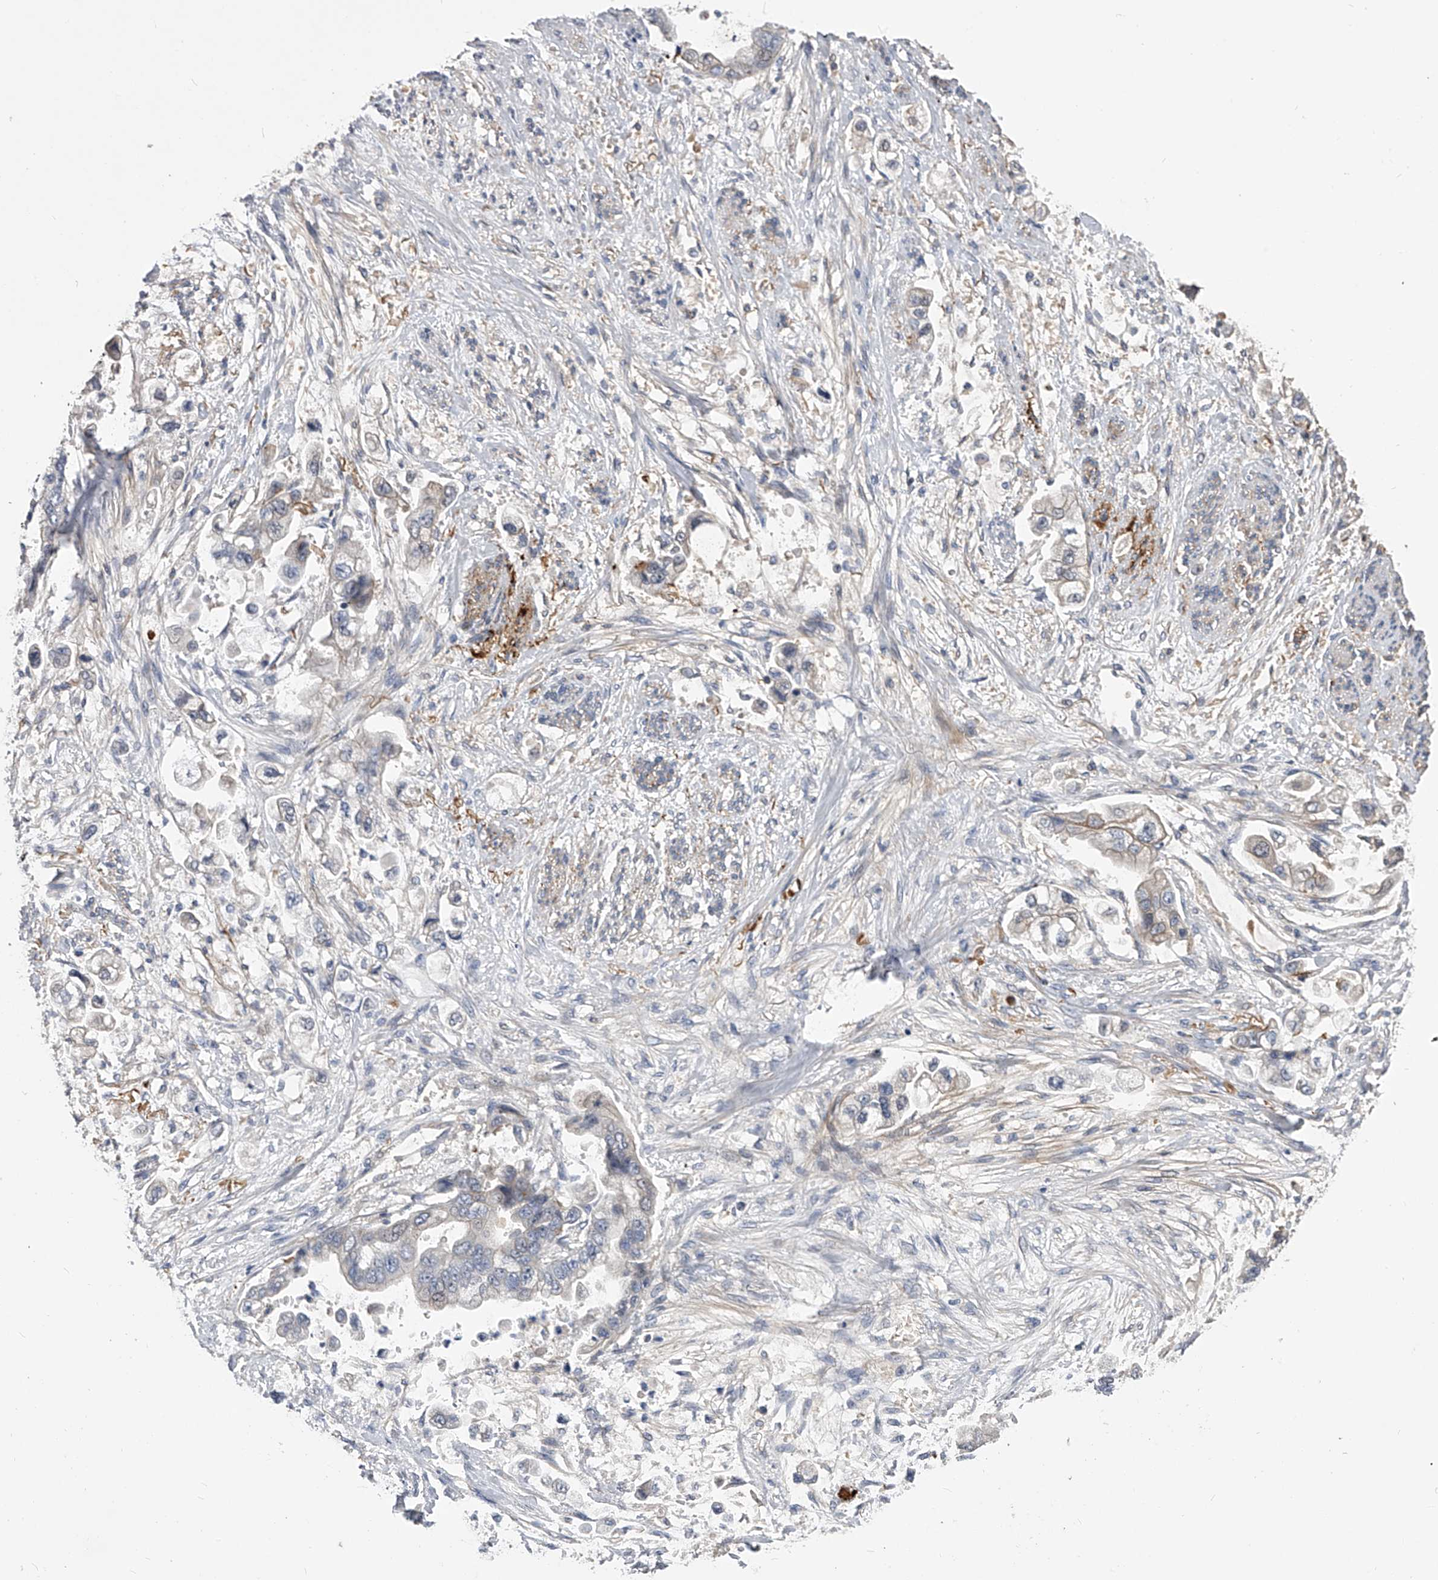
{"staining": {"intensity": "weak", "quantity": "<25%", "location": "cytoplasmic/membranous"}, "tissue": "stomach cancer", "cell_type": "Tumor cells", "image_type": "cancer", "snomed": [{"axis": "morphology", "description": "Adenocarcinoma, NOS"}, {"axis": "topography", "description": "Stomach"}], "caption": "This is an IHC histopathology image of adenocarcinoma (stomach). There is no positivity in tumor cells.", "gene": "MDN1", "patient": {"sex": "male", "age": 62}}